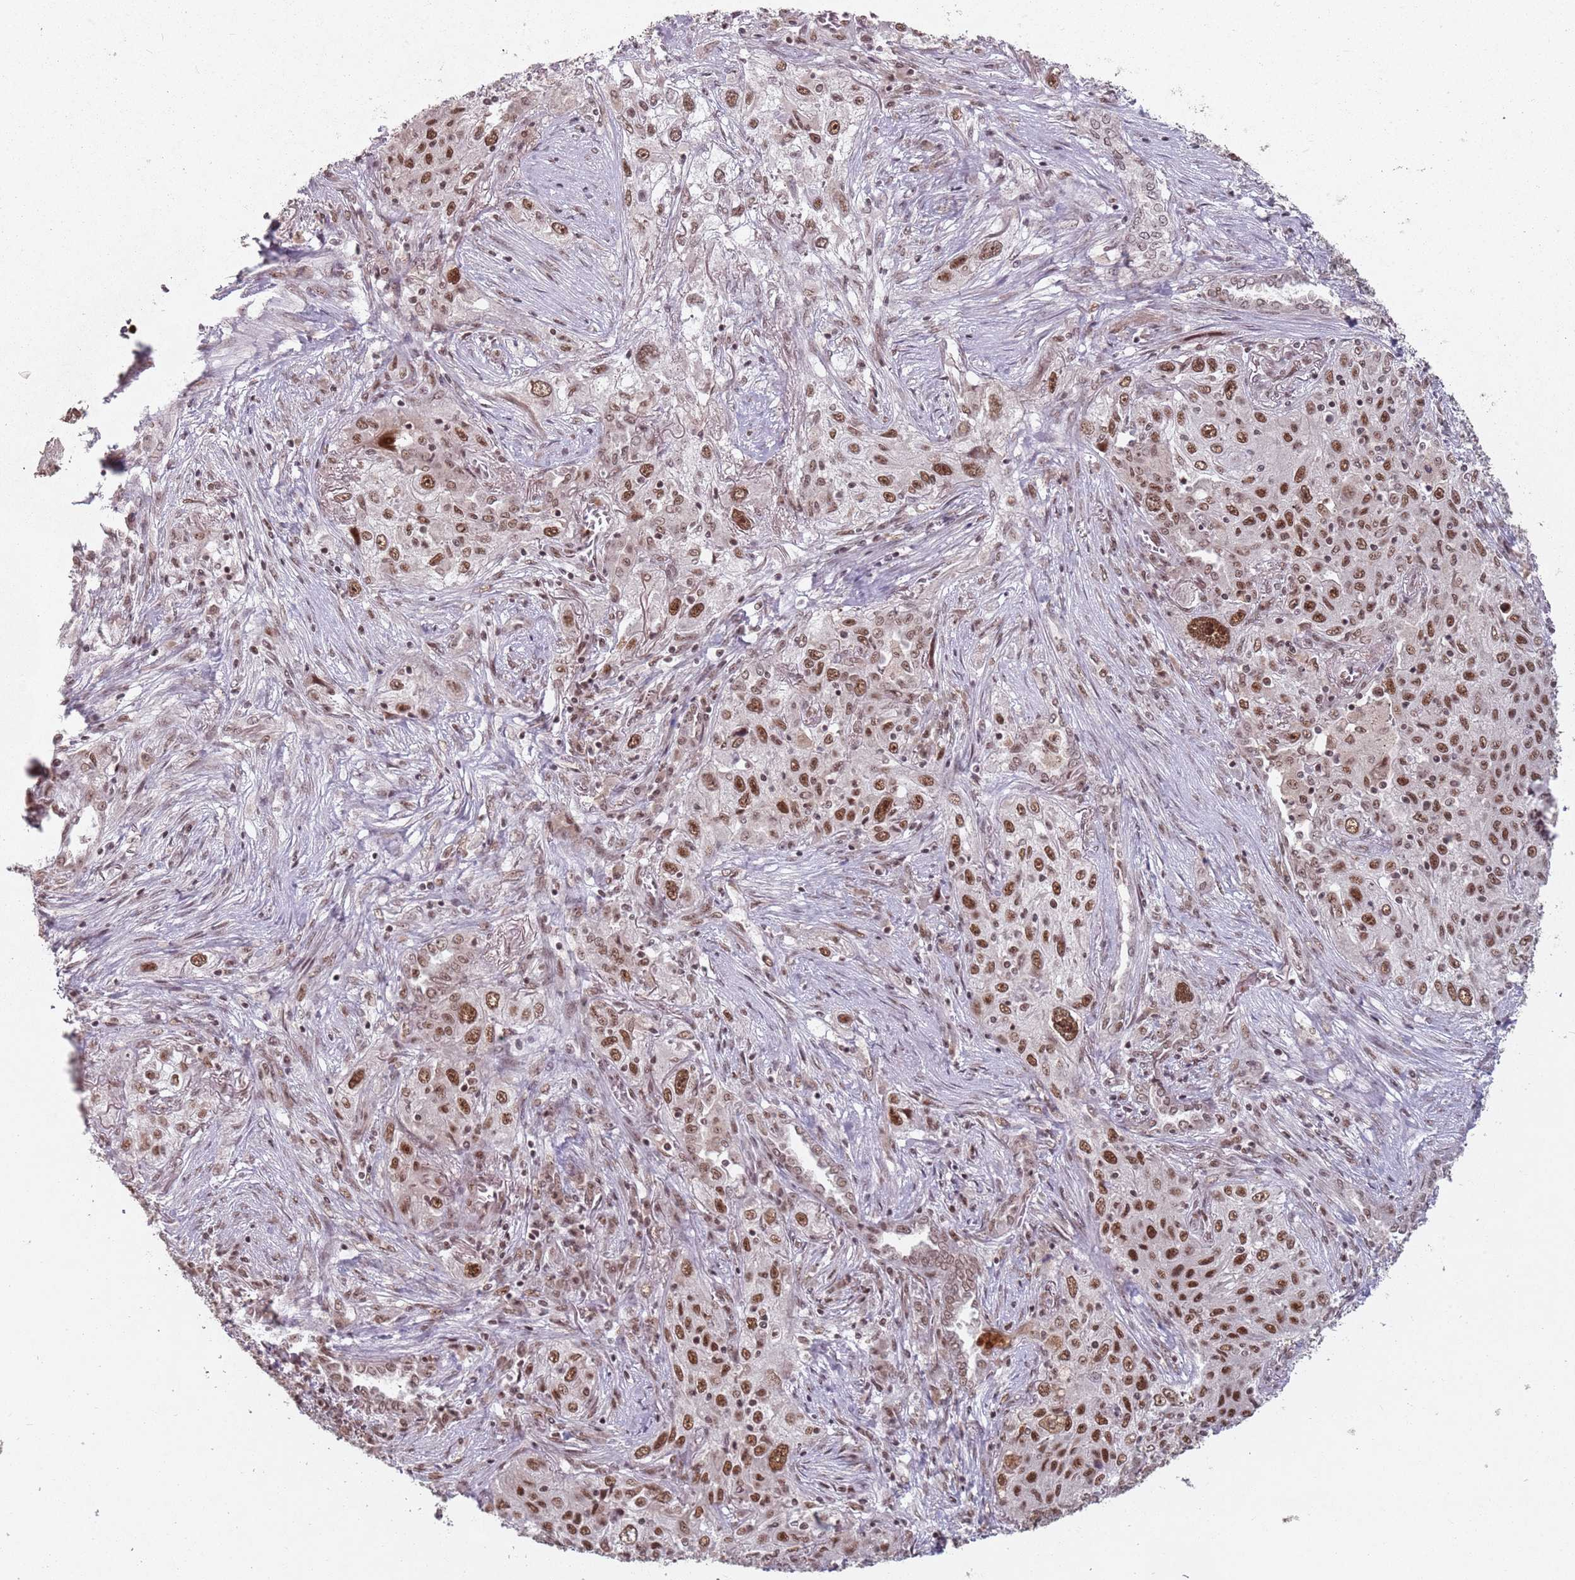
{"staining": {"intensity": "moderate", "quantity": ">75%", "location": "nuclear"}, "tissue": "lung cancer", "cell_type": "Tumor cells", "image_type": "cancer", "snomed": [{"axis": "morphology", "description": "Squamous cell carcinoma, NOS"}, {"axis": "topography", "description": "Lung"}], "caption": "There is medium levels of moderate nuclear expression in tumor cells of lung squamous cell carcinoma, as demonstrated by immunohistochemical staining (brown color).", "gene": "NCBP1", "patient": {"sex": "female", "age": 69}}